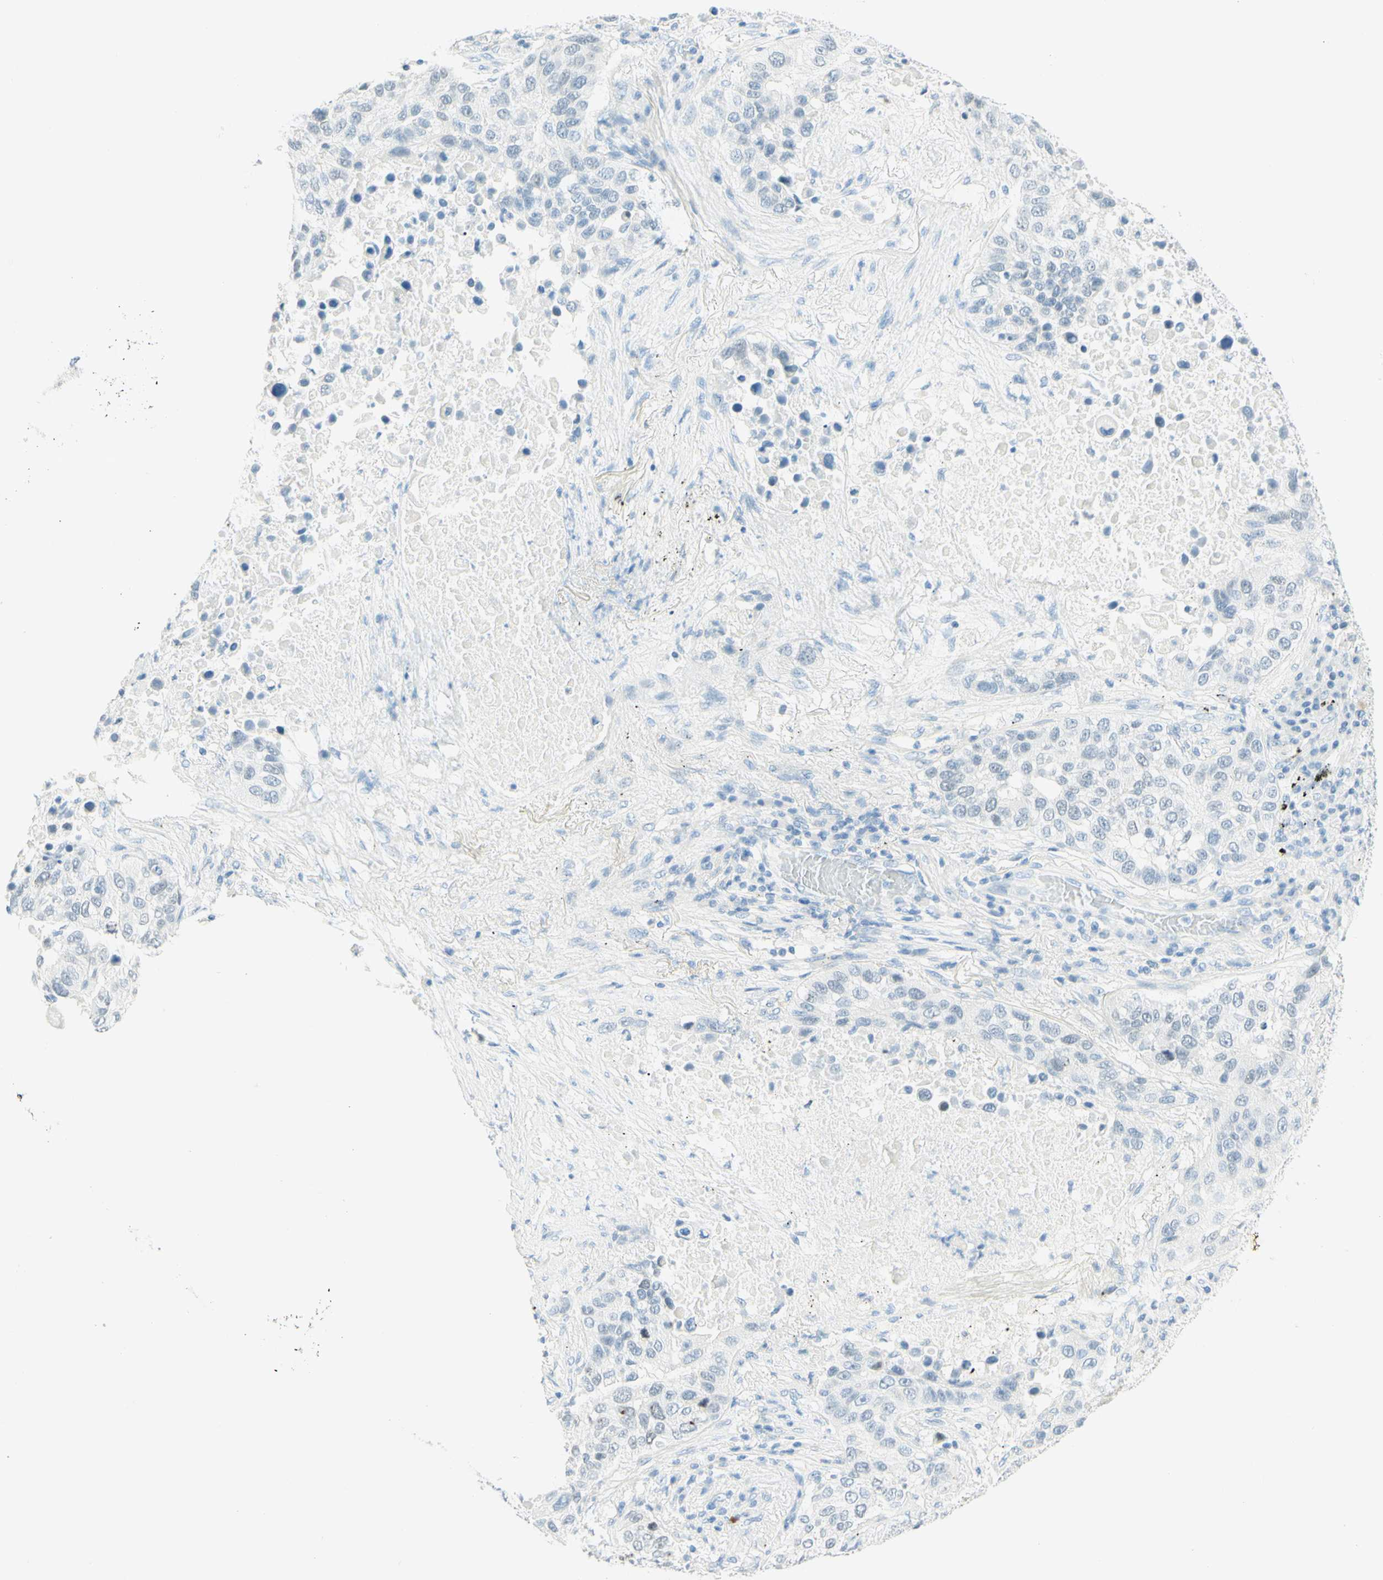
{"staining": {"intensity": "negative", "quantity": "none", "location": "none"}, "tissue": "lung cancer", "cell_type": "Tumor cells", "image_type": "cancer", "snomed": [{"axis": "morphology", "description": "Squamous cell carcinoma, NOS"}, {"axis": "topography", "description": "Lung"}], "caption": "An IHC micrograph of lung squamous cell carcinoma is shown. There is no staining in tumor cells of lung squamous cell carcinoma.", "gene": "TMEM132D", "patient": {"sex": "male", "age": 57}}